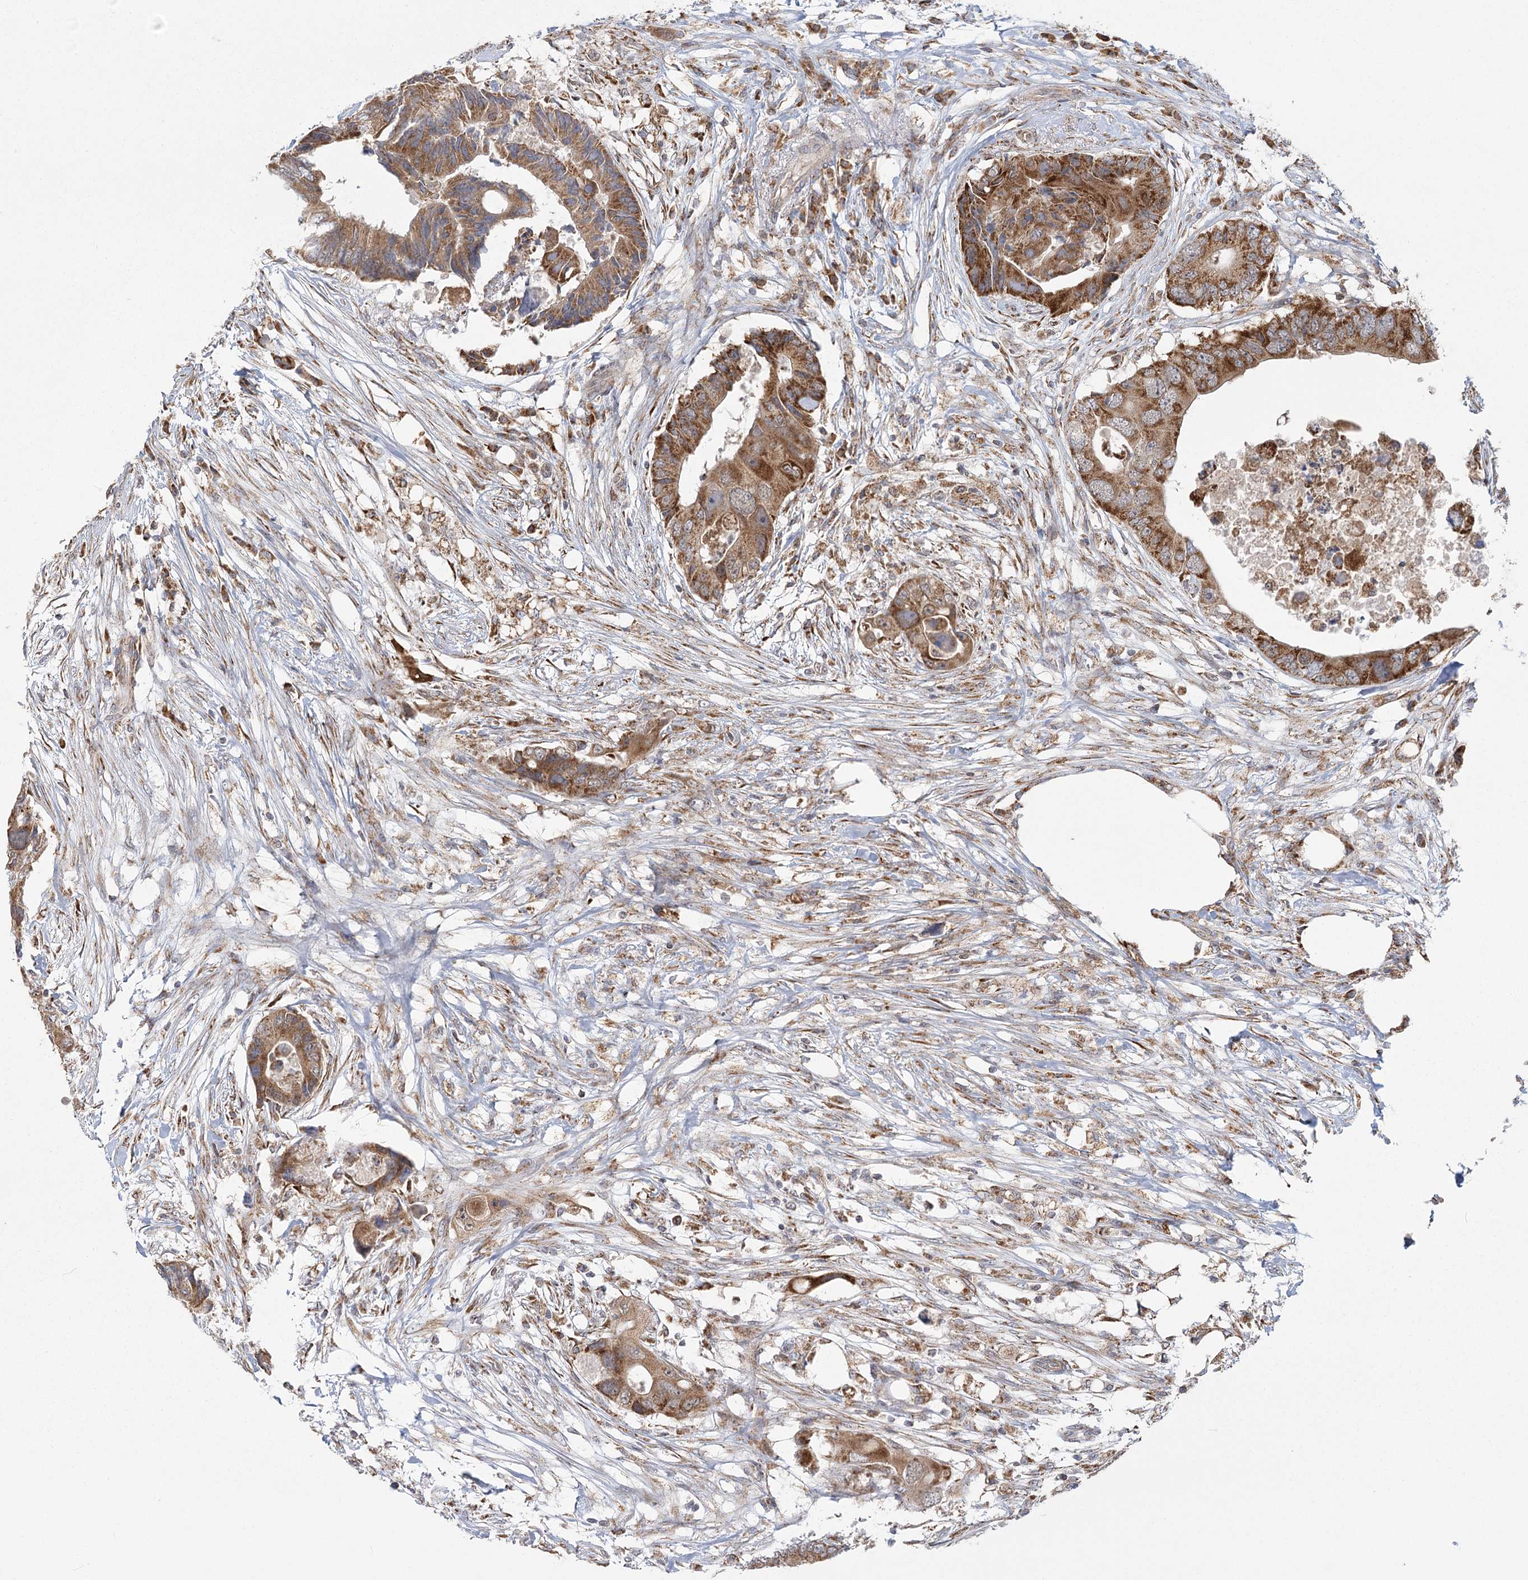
{"staining": {"intensity": "moderate", "quantity": ">75%", "location": "cytoplasmic/membranous"}, "tissue": "colorectal cancer", "cell_type": "Tumor cells", "image_type": "cancer", "snomed": [{"axis": "morphology", "description": "Adenocarcinoma, NOS"}, {"axis": "topography", "description": "Colon"}], "caption": "Protein expression analysis of adenocarcinoma (colorectal) exhibits moderate cytoplasmic/membranous expression in about >75% of tumor cells.", "gene": "LACTB", "patient": {"sex": "male", "age": 71}}